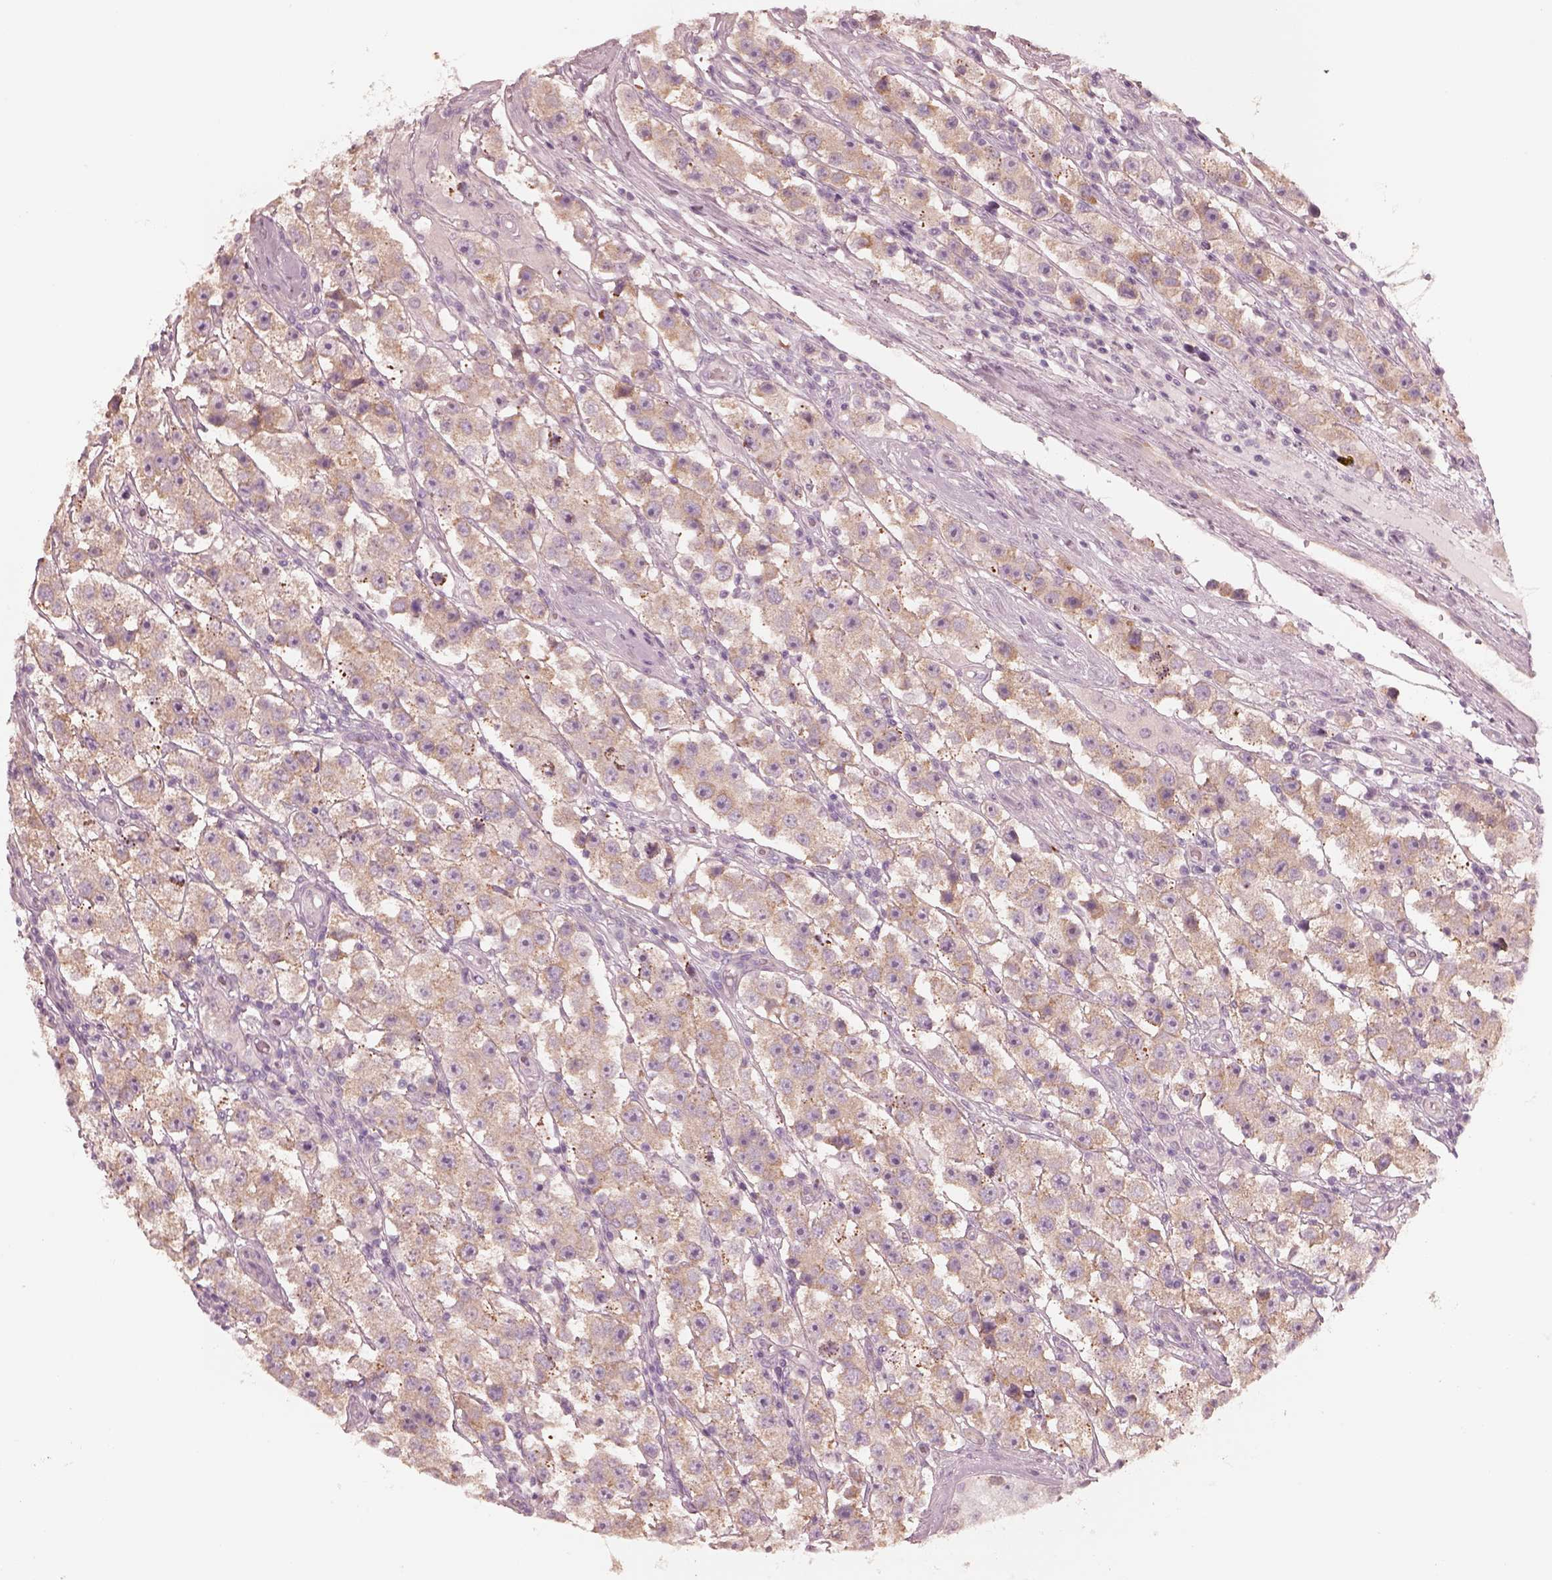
{"staining": {"intensity": "weak", "quantity": ">75%", "location": "cytoplasmic/membranous"}, "tissue": "testis cancer", "cell_type": "Tumor cells", "image_type": "cancer", "snomed": [{"axis": "morphology", "description": "Seminoma, NOS"}, {"axis": "topography", "description": "Testis"}], "caption": "Tumor cells reveal weak cytoplasmic/membranous expression in about >75% of cells in testis cancer (seminoma).", "gene": "RAB3C", "patient": {"sex": "male", "age": 45}}